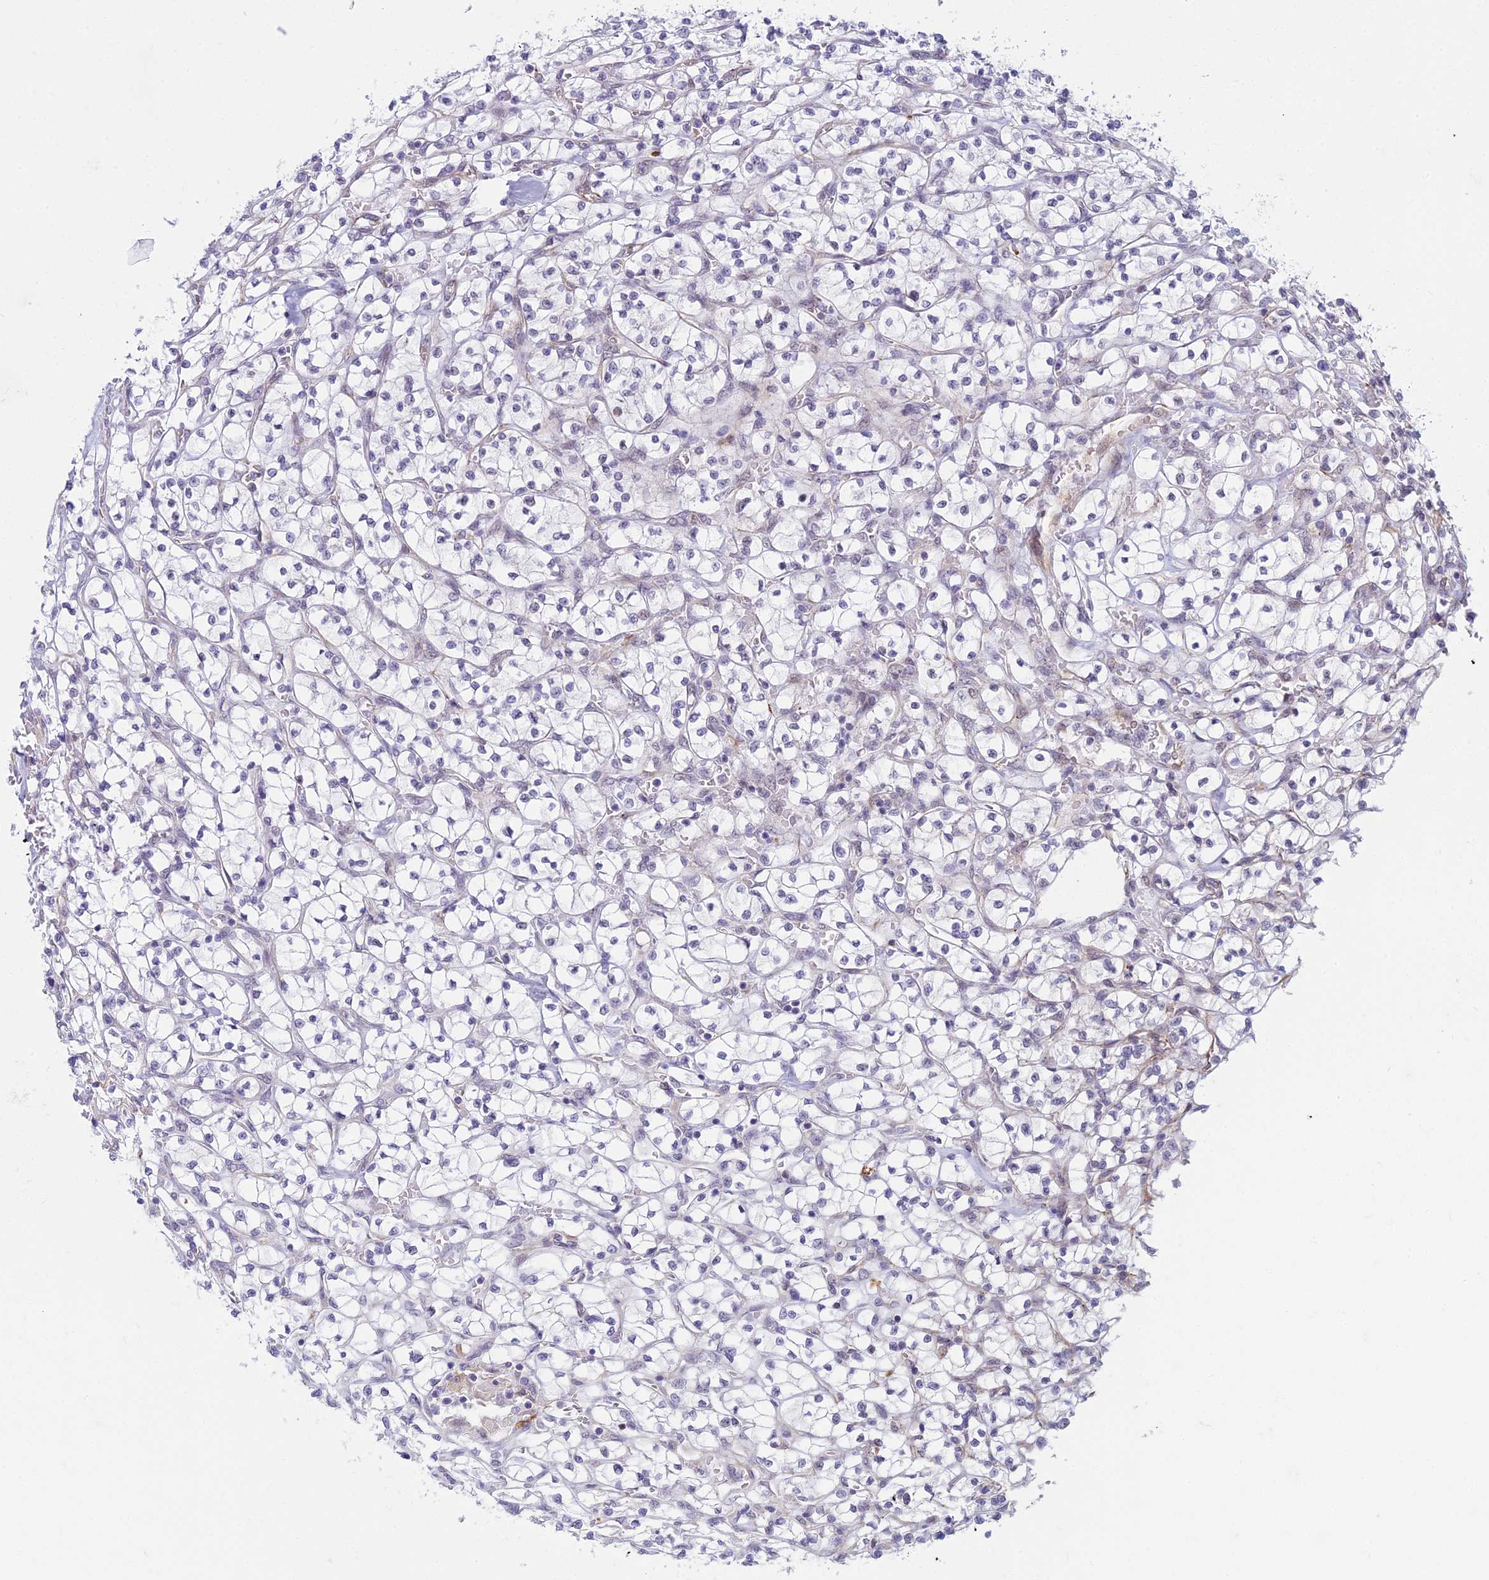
{"staining": {"intensity": "negative", "quantity": "none", "location": "none"}, "tissue": "renal cancer", "cell_type": "Tumor cells", "image_type": "cancer", "snomed": [{"axis": "morphology", "description": "Adenocarcinoma, NOS"}, {"axis": "topography", "description": "Kidney"}], "caption": "High power microscopy micrograph of an IHC histopathology image of renal cancer (adenocarcinoma), revealing no significant staining in tumor cells.", "gene": "SAPCD2", "patient": {"sex": "female", "age": 64}}